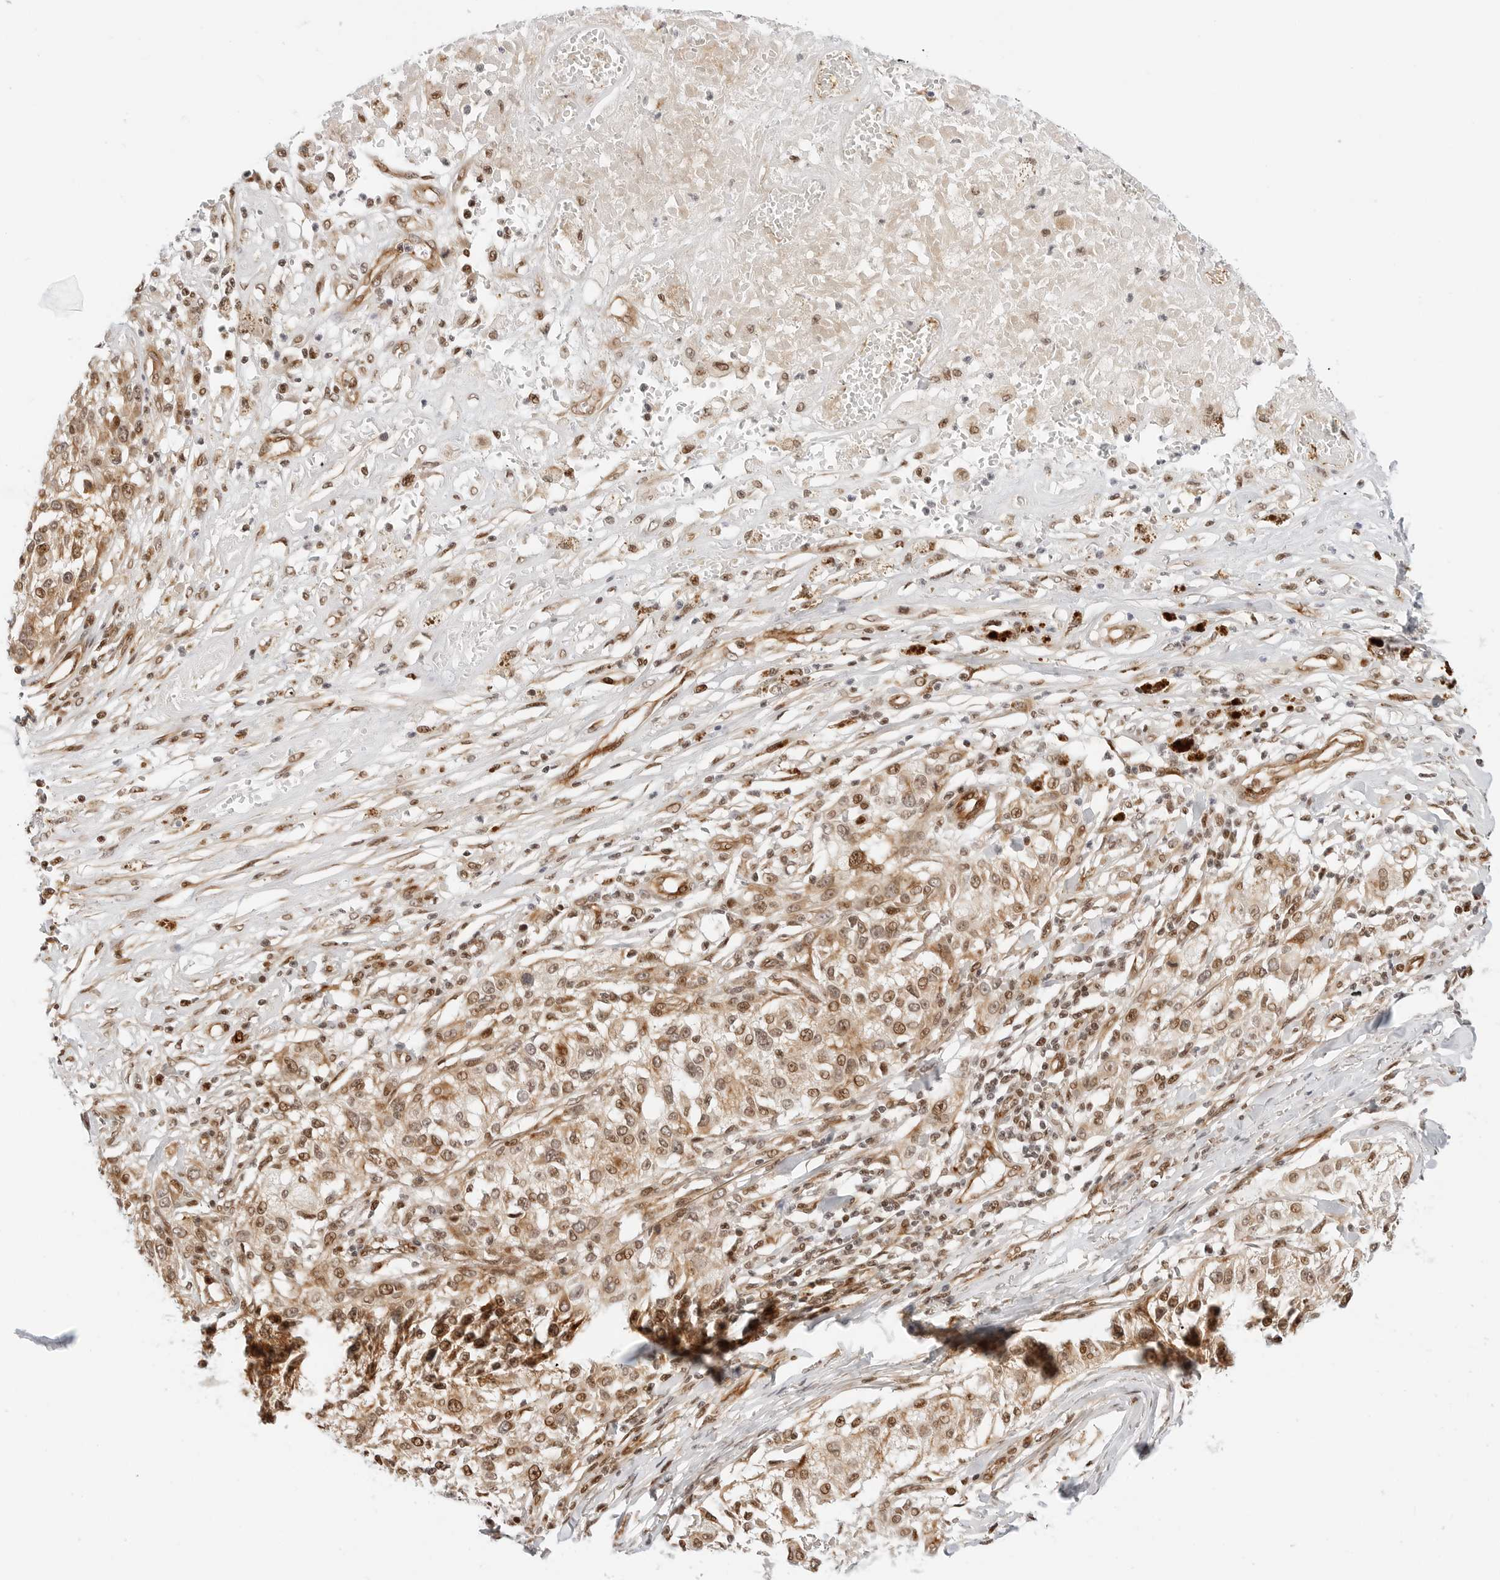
{"staining": {"intensity": "moderate", "quantity": ">75%", "location": "cytoplasmic/membranous,nuclear"}, "tissue": "melanoma", "cell_type": "Tumor cells", "image_type": "cancer", "snomed": [{"axis": "morphology", "description": "Necrosis, NOS"}, {"axis": "morphology", "description": "Malignant melanoma, NOS"}, {"axis": "topography", "description": "Skin"}], "caption": "Moderate cytoplasmic/membranous and nuclear positivity is appreciated in about >75% of tumor cells in melanoma.", "gene": "ZNF613", "patient": {"sex": "female", "age": 87}}